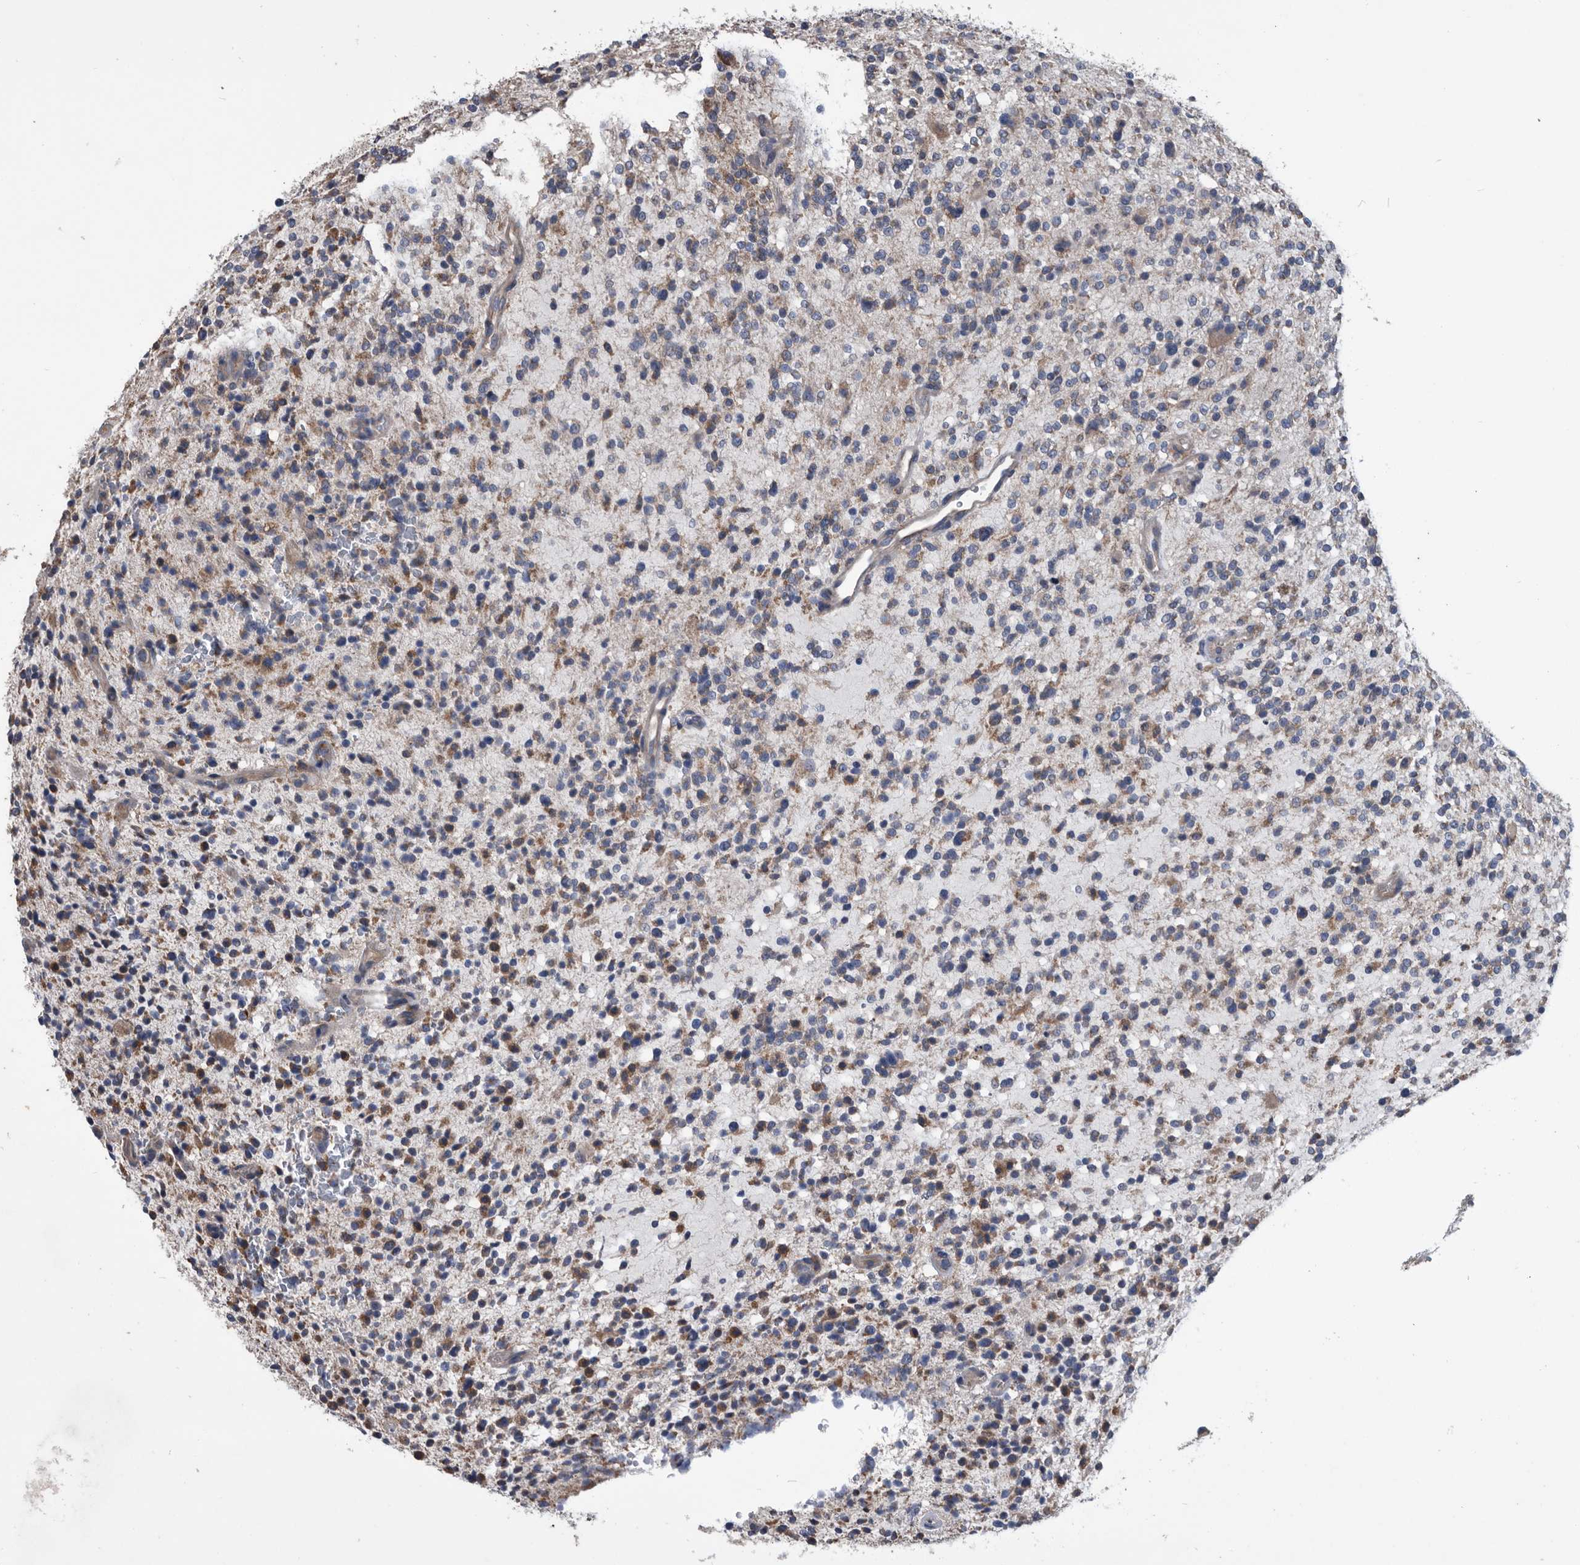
{"staining": {"intensity": "weak", "quantity": "25%-75%", "location": "cytoplasmic/membranous"}, "tissue": "glioma", "cell_type": "Tumor cells", "image_type": "cancer", "snomed": [{"axis": "morphology", "description": "Glioma, malignant, High grade"}, {"axis": "topography", "description": "Brain"}], "caption": "This photomicrograph shows IHC staining of human high-grade glioma (malignant), with low weak cytoplasmic/membranous staining in approximately 25%-75% of tumor cells.", "gene": "NRBP1", "patient": {"sex": "male", "age": 48}}